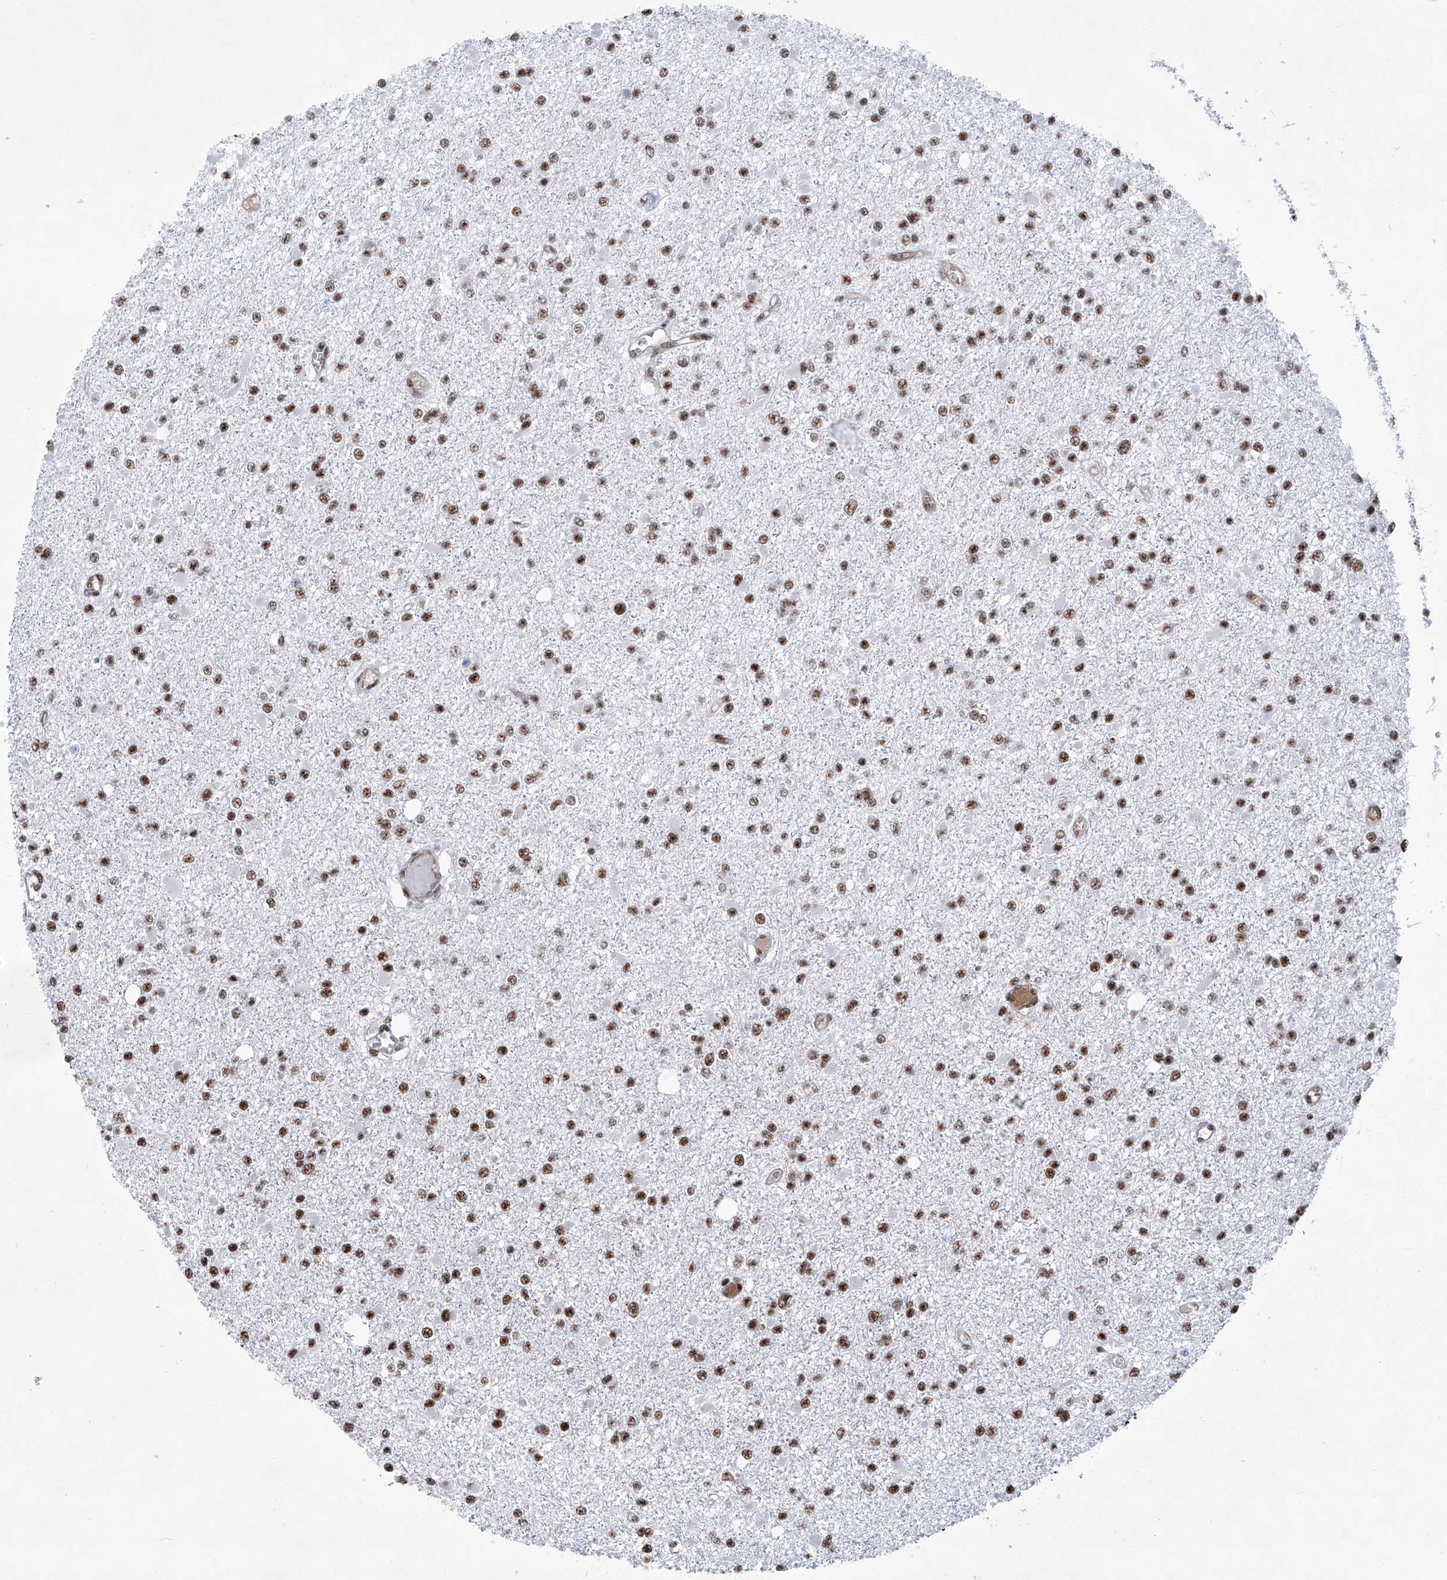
{"staining": {"intensity": "moderate", "quantity": ">75%", "location": "nuclear"}, "tissue": "glioma", "cell_type": "Tumor cells", "image_type": "cancer", "snomed": [{"axis": "morphology", "description": "Glioma, malignant, Low grade"}, {"axis": "topography", "description": "Brain"}], "caption": "An immunohistochemistry (IHC) micrograph of neoplastic tissue is shown. Protein staining in brown labels moderate nuclear positivity in glioma within tumor cells.", "gene": "FBXL4", "patient": {"sex": "female", "age": 22}}